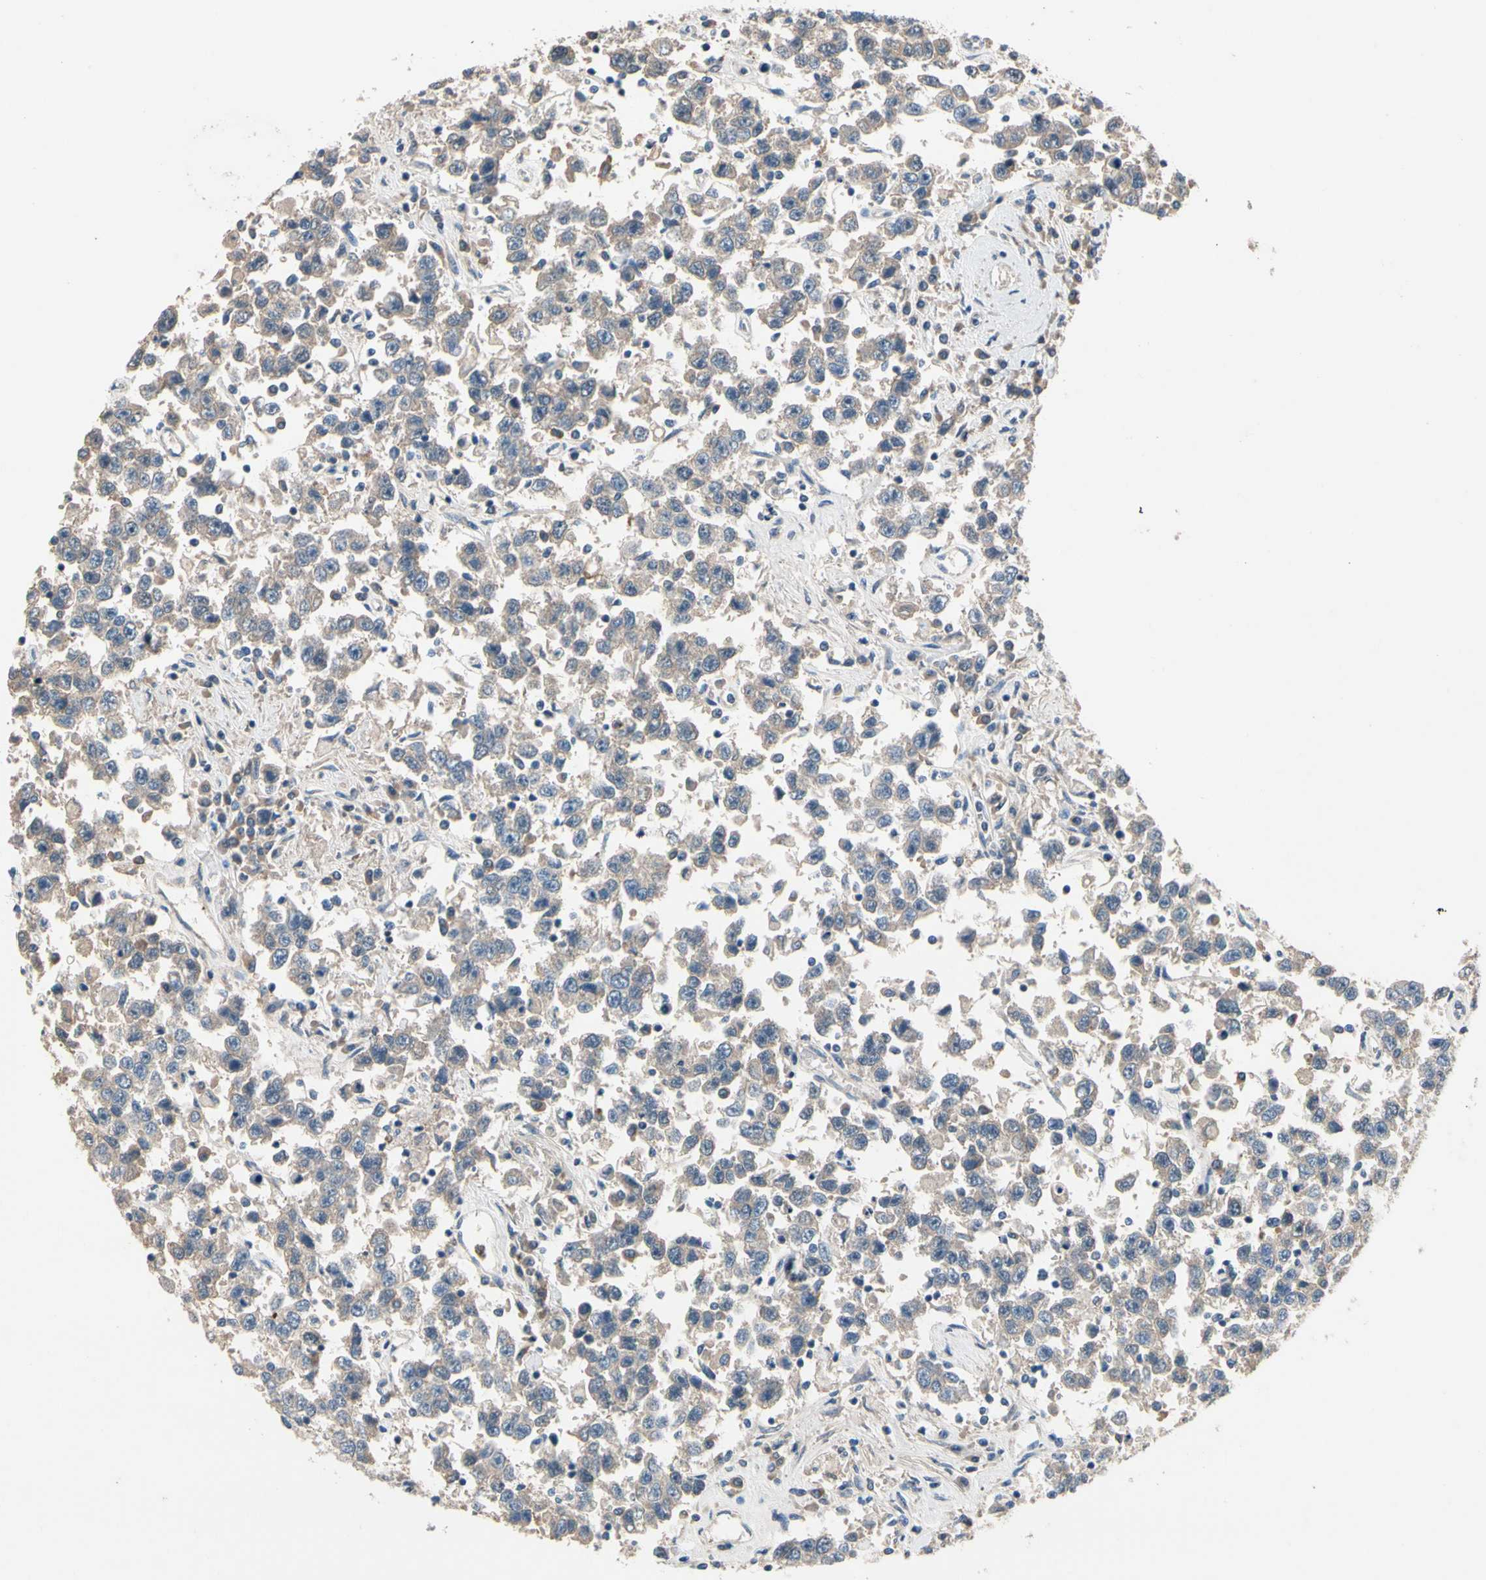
{"staining": {"intensity": "negative", "quantity": "none", "location": "none"}, "tissue": "testis cancer", "cell_type": "Tumor cells", "image_type": "cancer", "snomed": [{"axis": "morphology", "description": "Seminoma, NOS"}, {"axis": "topography", "description": "Testis"}], "caption": "Testis cancer was stained to show a protein in brown. There is no significant staining in tumor cells. (DAB (3,3'-diaminobenzidine) IHC with hematoxylin counter stain).", "gene": "SIGLEC5", "patient": {"sex": "male", "age": 41}}